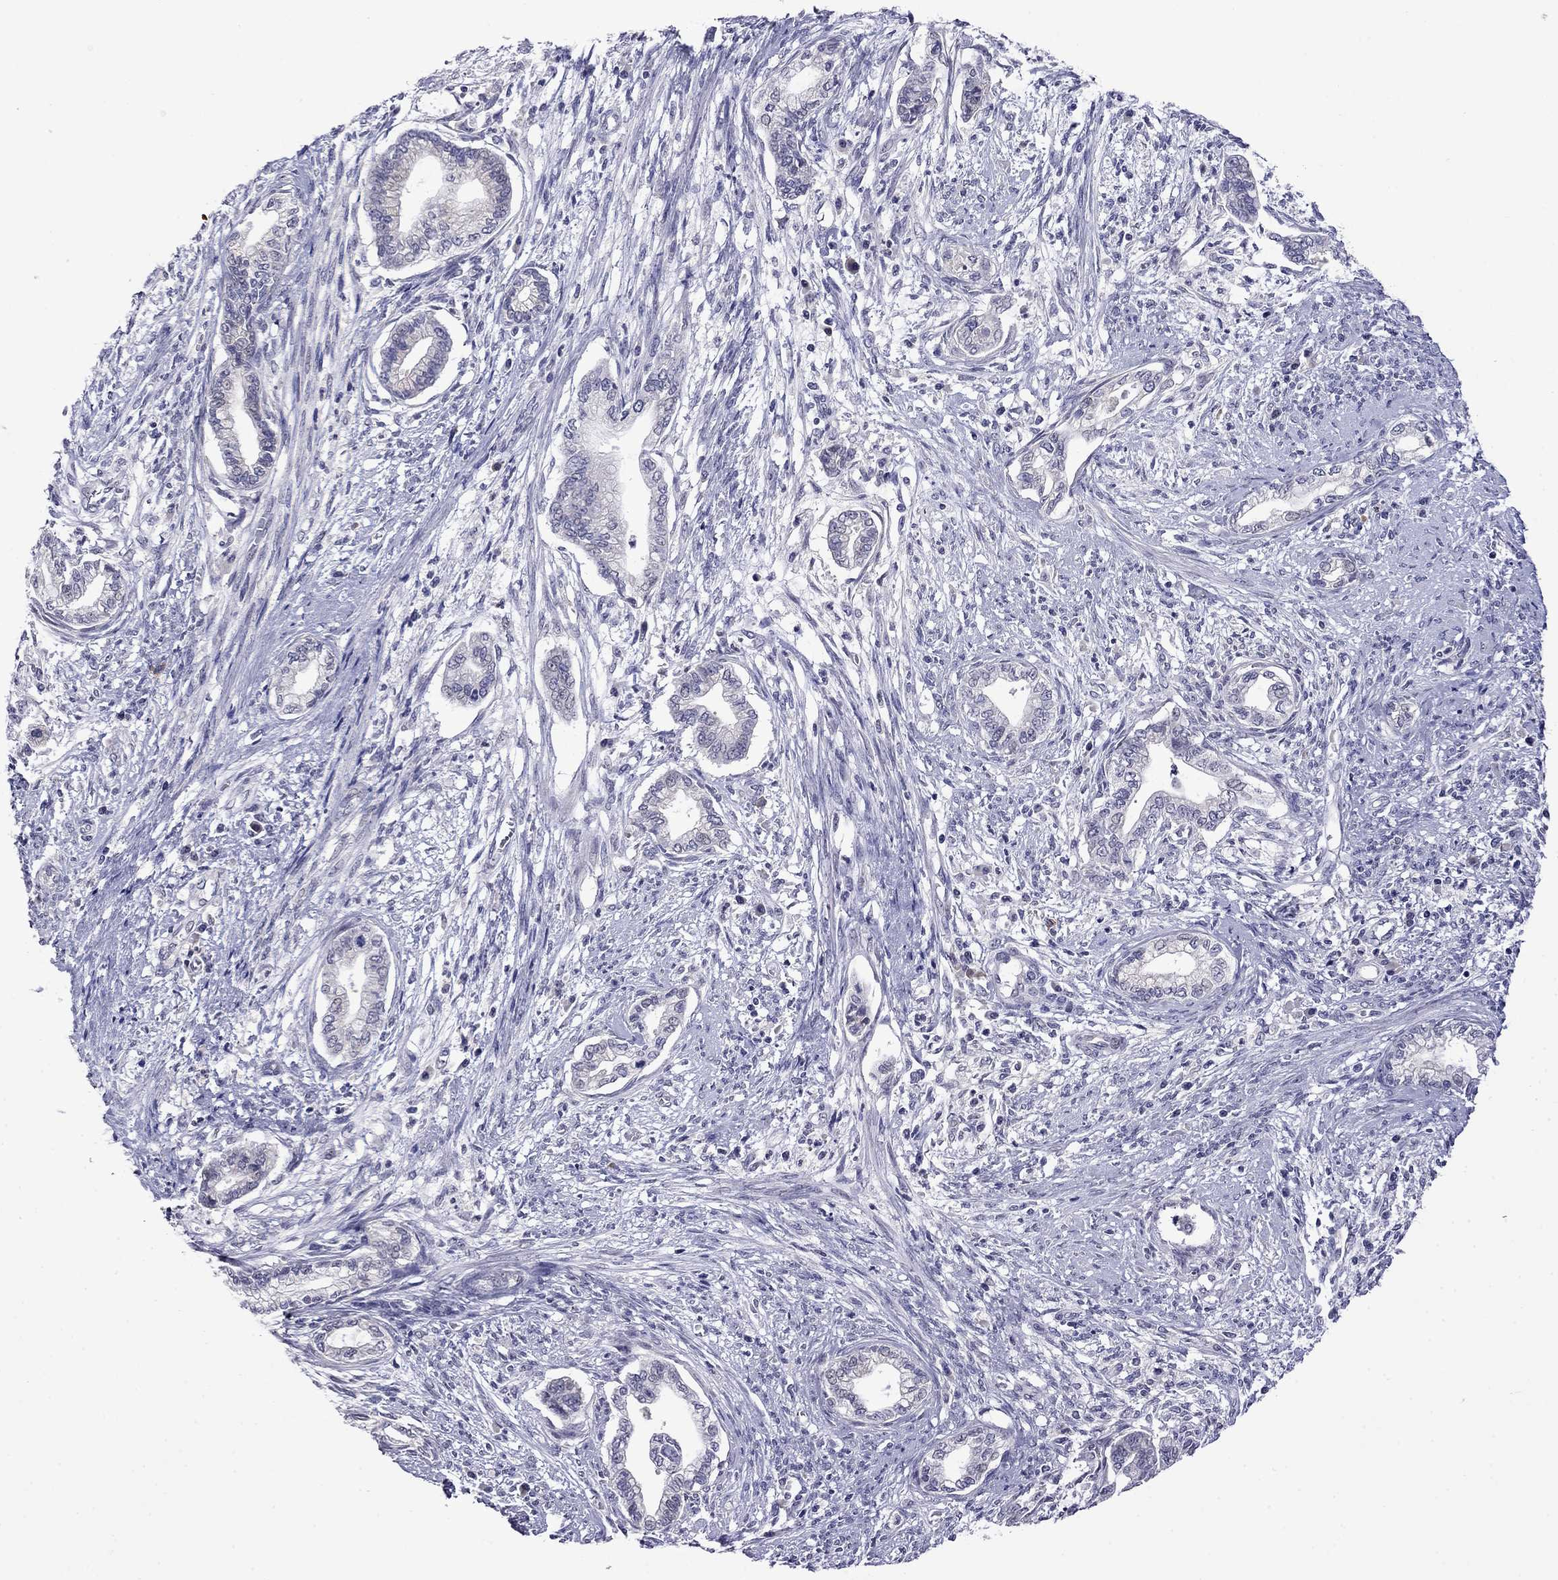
{"staining": {"intensity": "negative", "quantity": "none", "location": "none"}, "tissue": "cervical cancer", "cell_type": "Tumor cells", "image_type": "cancer", "snomed": [{"axis": "morphology", "description": "Adenocarcinoma, NOS"}, {"axis": "topography", "description": "Cervix"}], "caption": "Micrograph shows no significant protein expression in tumor cells of cervical cancer (adenocarcinoma).", "gene": "STAR", "patient": {"sex": "female", "age": 62}}